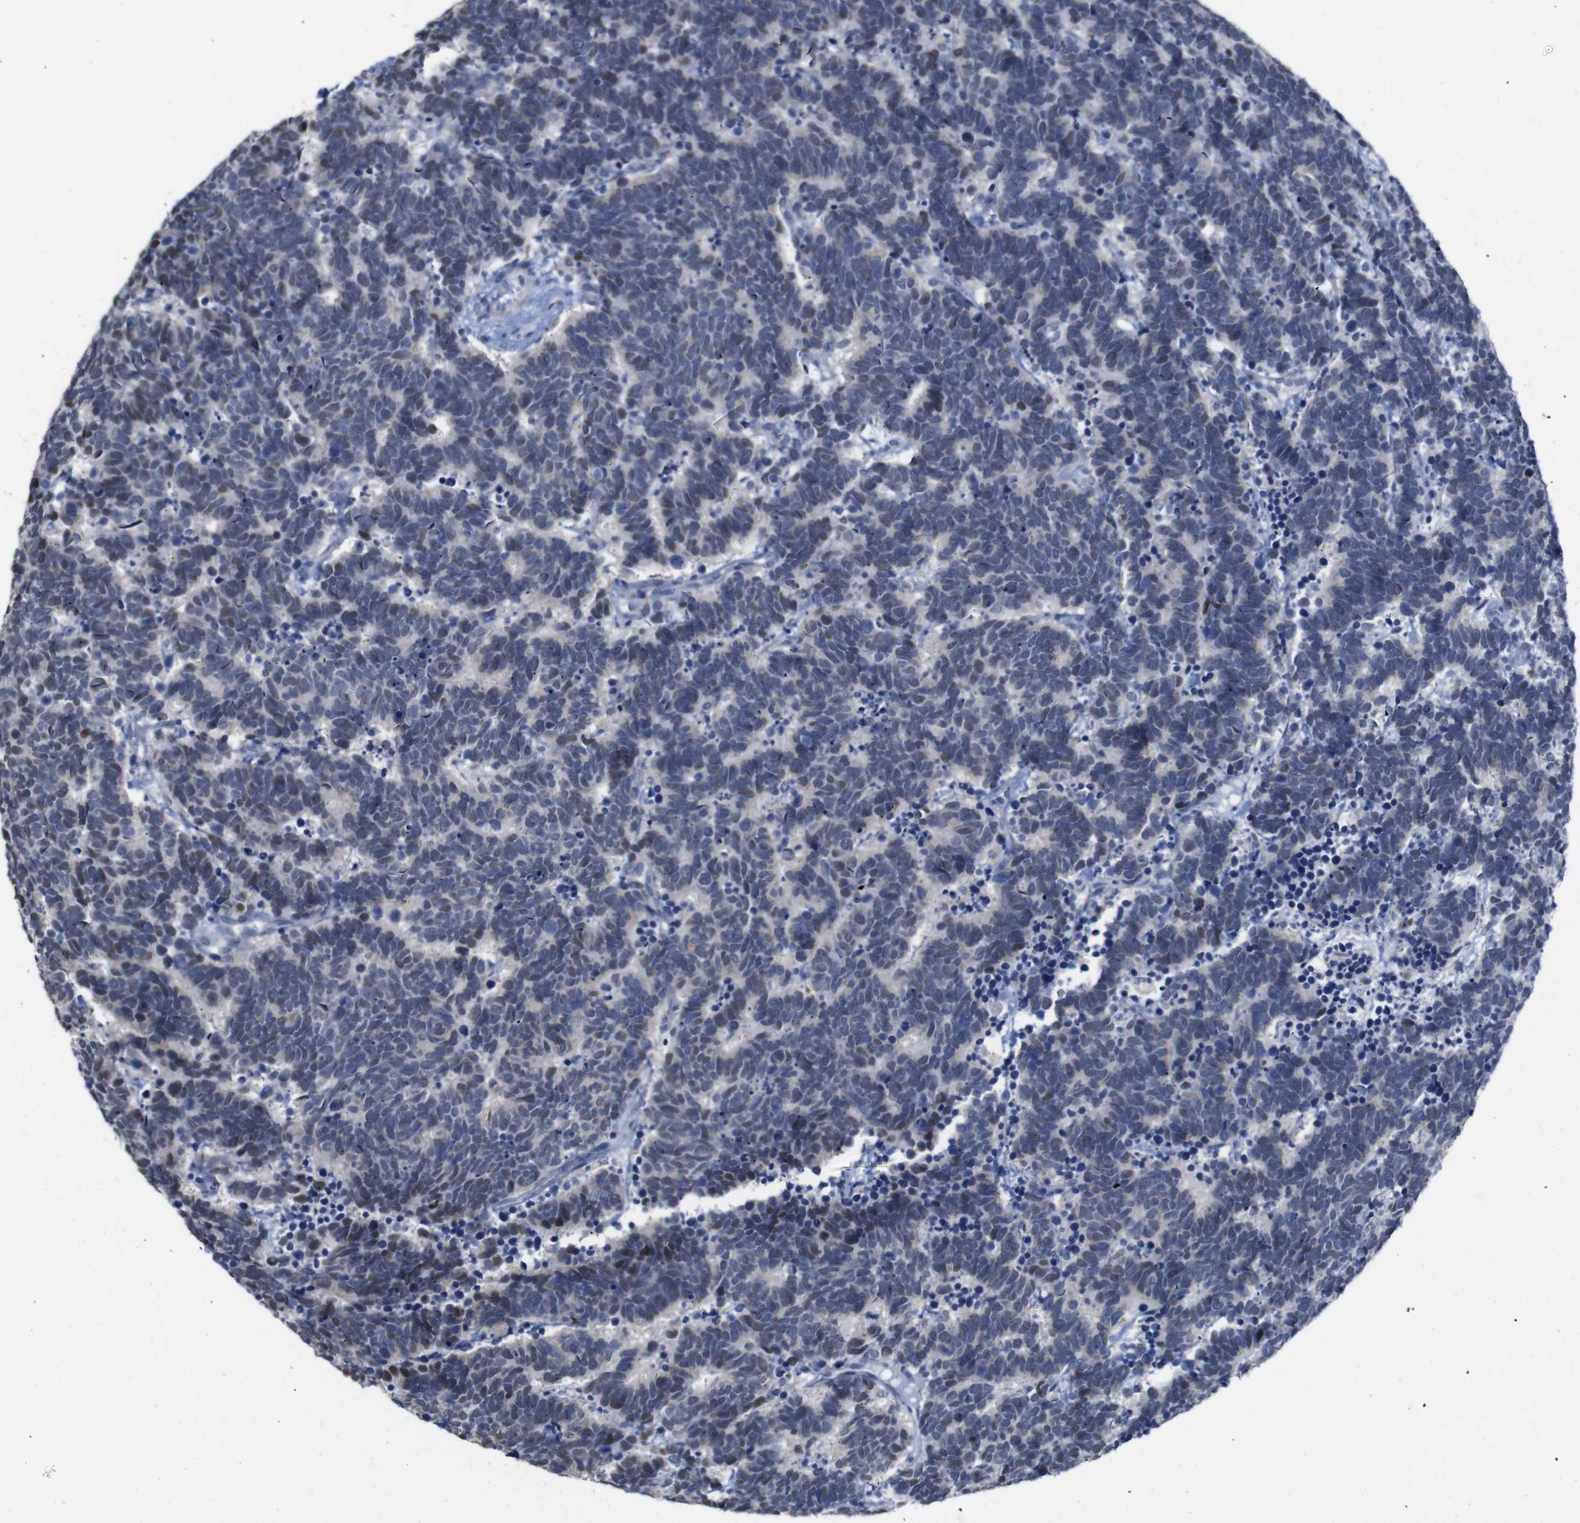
{"staining": {"intensity": "negative", "quantity": "none", "location": "none"}, "tissue": "carcinoid", "cell_type": "Tumor cells", "image_type": "cancer", "snomed": [{"axis": "morphology", "description": "Carcinoma, NOS"}, {"axis": "morphology", "description": "Carcinoid, malignant, NOS"}, {"axis": "topography", "description": "Urinary bladder"}], "caption": "Tumor cells show no significant protein positivity in carcinoid (malignant). (DAB (3,3'-diaminobenzidine) immunohistochemistry (IHC) visualized using brightfield microscopy, high magnification).", "gene": "TCEAL9", "patient": {"sex": "male", "age": 57}}